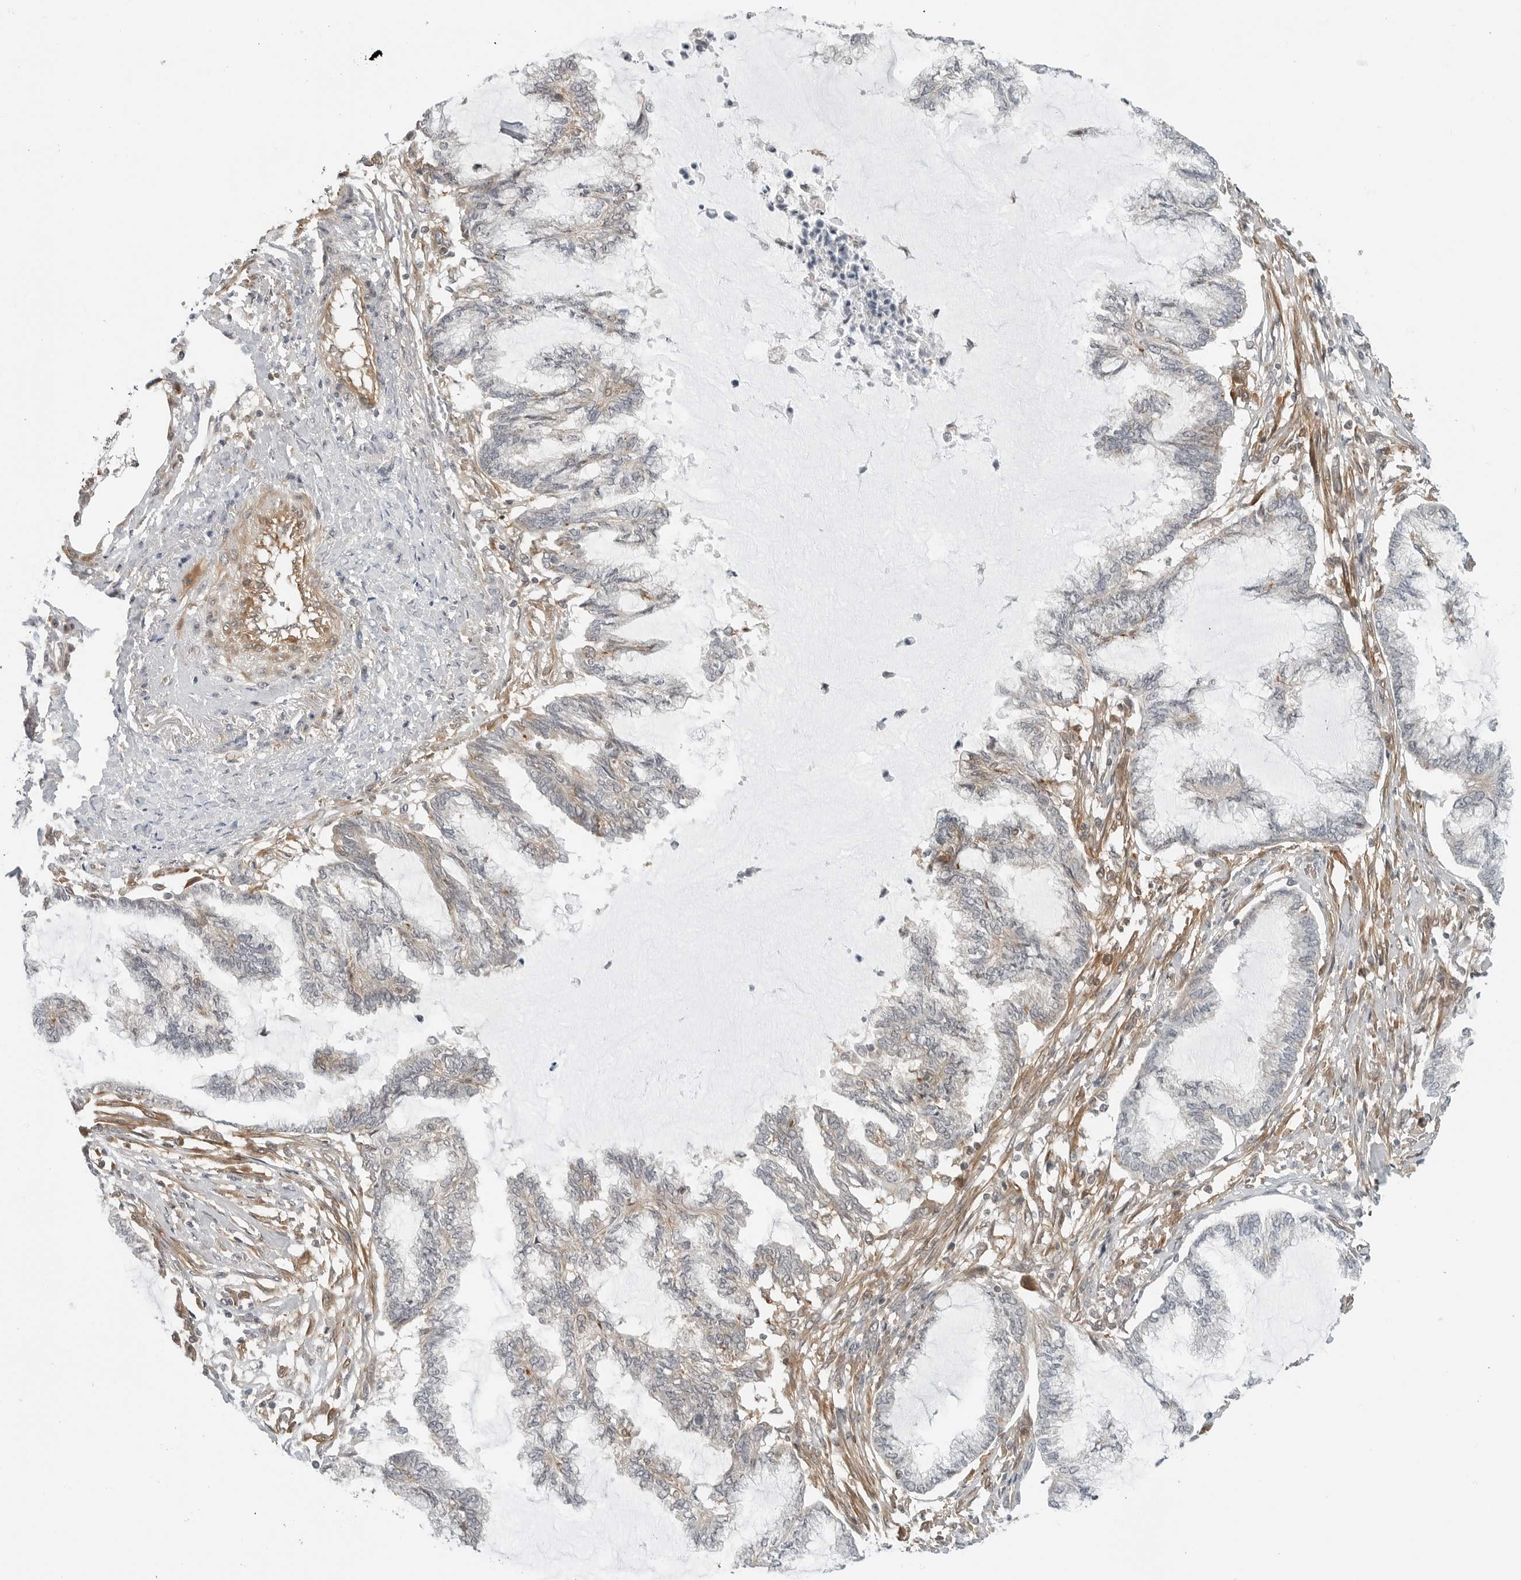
{"staining": {"intensity": "negative", "quantity": "none", "location": "none"}, "tissue": "endometrial cancer", "cell_type": "Tumor cells", "image_type": "cancer", "snomed": [{"axis": "morphology", "description": "Adenocarcinoma, NOS"}, {"axis": "topography", "description": "Endometrium"}], "caption": "High magnification brightfield microscopy of endometrial adenocarcinoma stained with DAB (brown) and counterstained with hematoxylin (blue): tumor cells show no significant staining. Brightfield microscopy of immunohistochemistry stained with DAB (3,3'-diaminobenzidine) (brown) and hematoxylin (blue), captured at high magnification.", "gene": "STXBP3", "patient": {"sex": "female", "age": 86}}